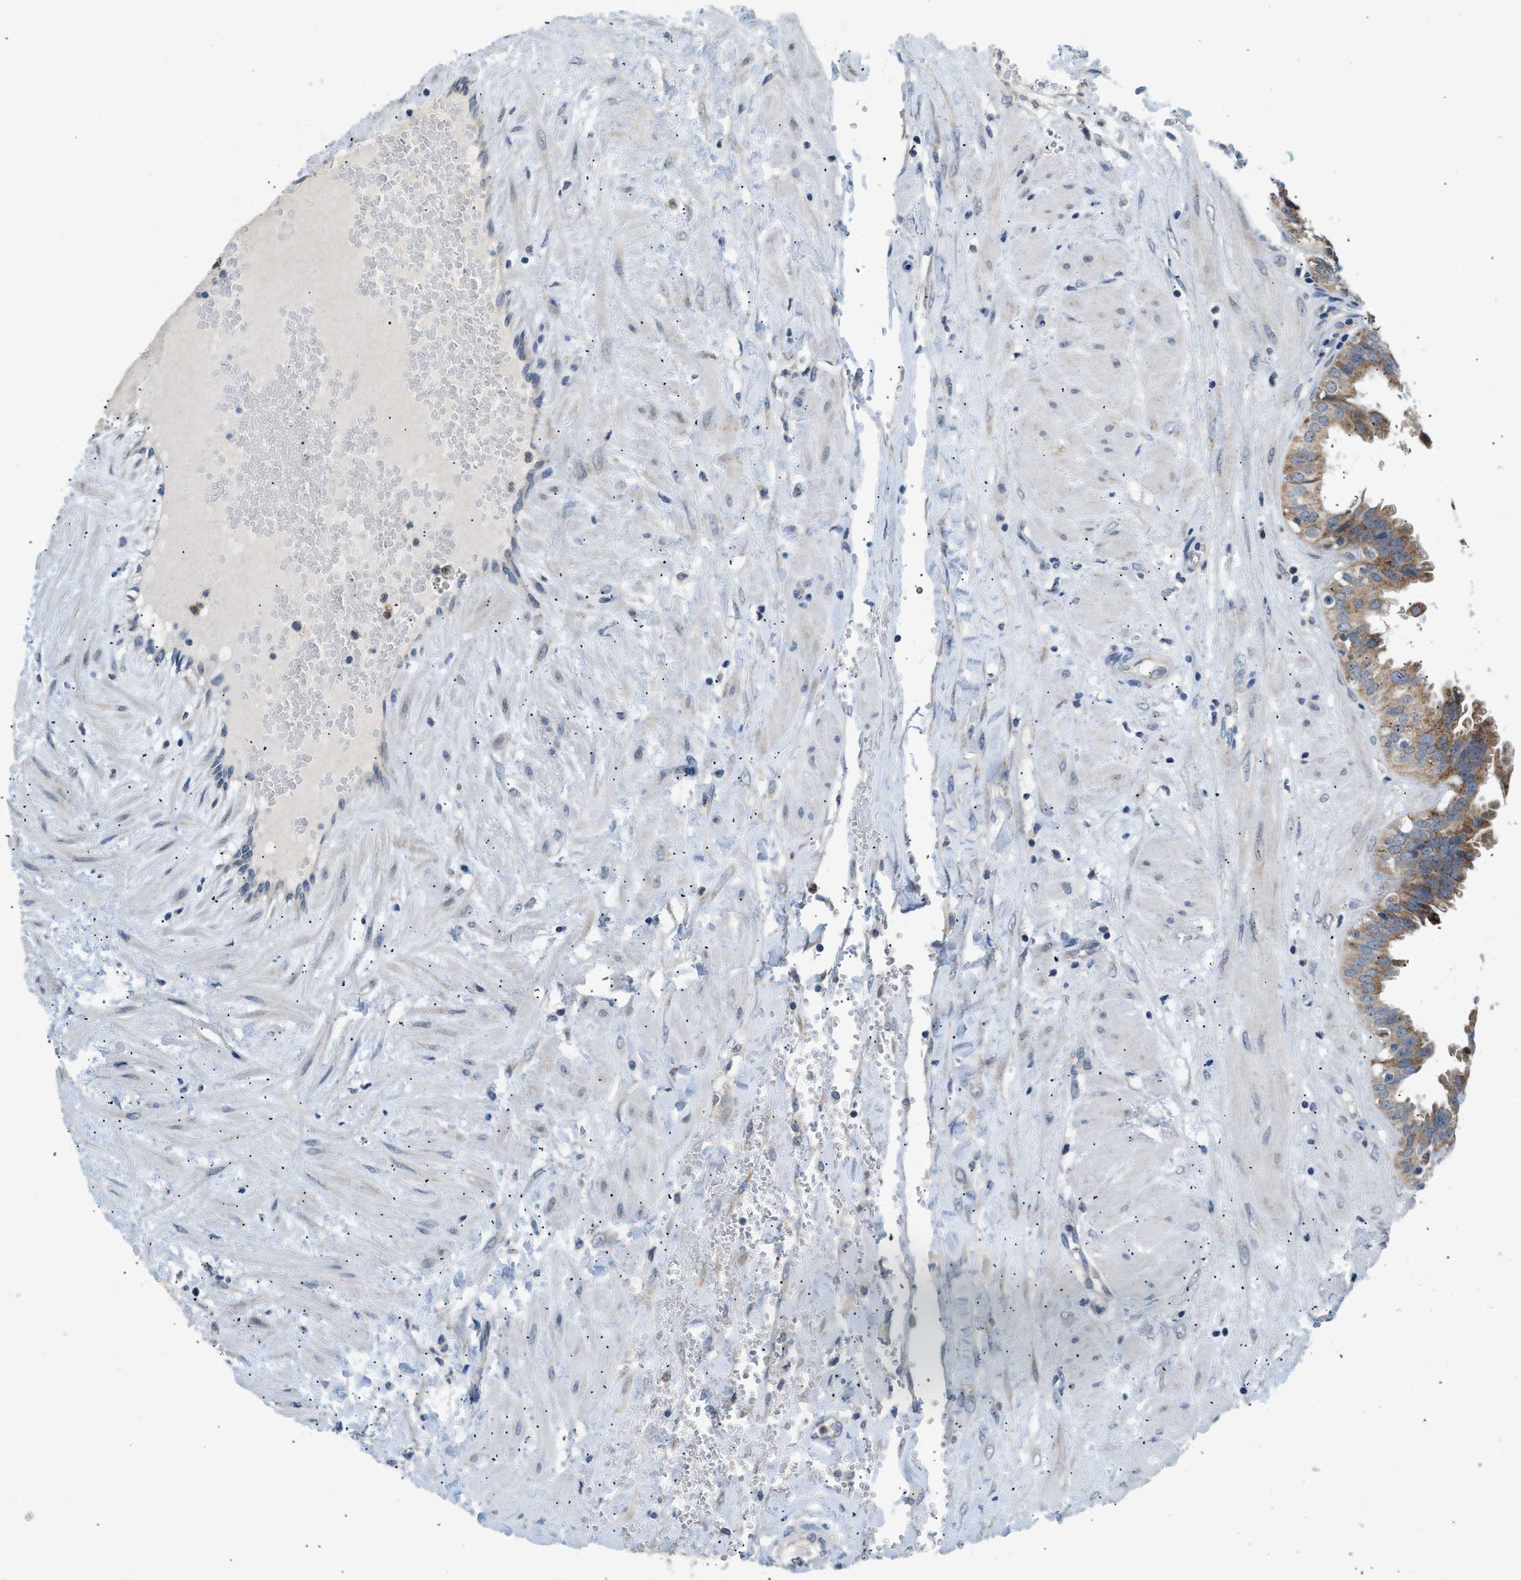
{"staining": {"intensity": "moderate", "quantity": ">75%", "location": "cytoplasmic/membranous"}, "tissue": "fallopian tube", "cell_type": "Glandular cells", "image_type": "normal", "snomed": [{"axis": "morphology", "description": "Normal tissue, NOS"}, {"axis": "topography", "description": "Fallopian tube"}, {"axis": "topography", "description": "Placenta"}], "caption": "DAB (3,3'-diaminobenzidine) immunohistochemical staining of benign human fallopian tube shows moderate cytoplasmic/membranous protein expression in approximately >75% of glandular cells. (Brightfield microscopy of DAB IHC at high magnification).", "gene": "TOMM34", "patient": {"sex": "female", "age": 32}}